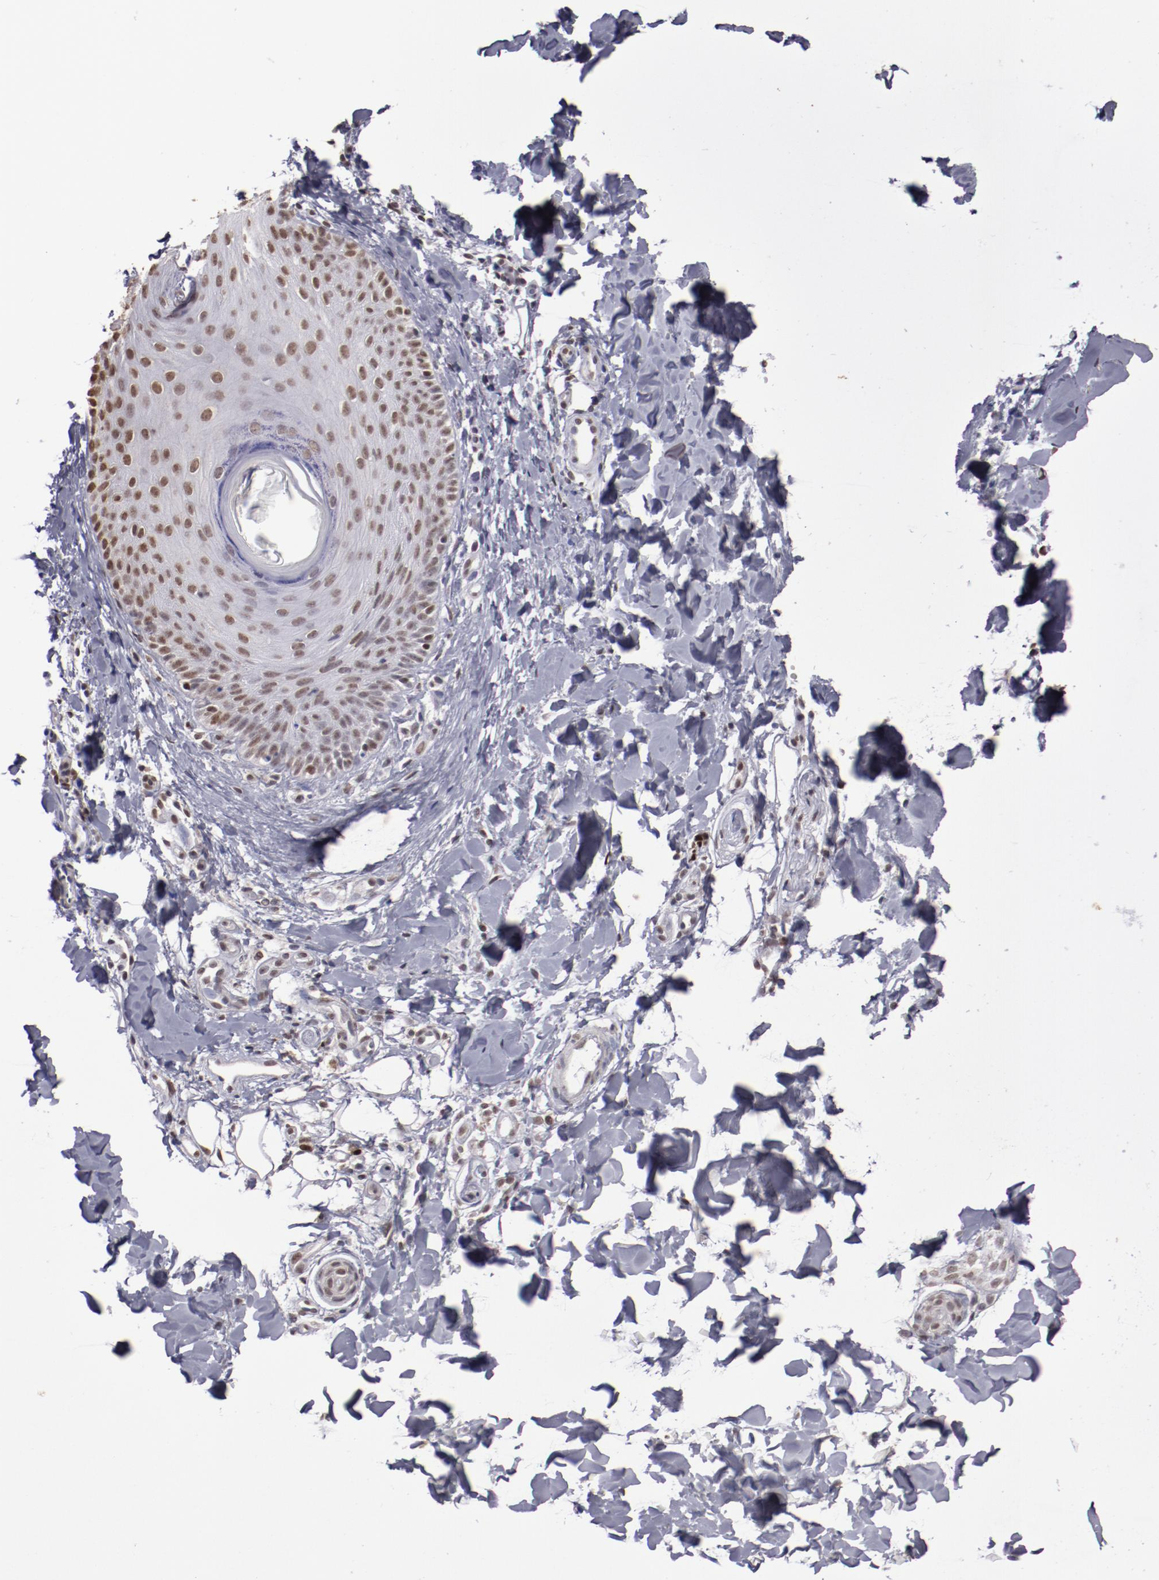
{"staining": {"intensity": "moderate", "quantity": ">75%", "location": "nuclear"}, "tissue": "skin", "cell_type": "Epidermal cells", "image_type": "normal", "snomed": [{"axis": "morphology", "description": "Normal tissue, NOS"}, {"axis": "morphology", "description": "Inflammation, NOS"}, {"axis": "topography", "description": "Soft tissue"}, {"axis": "topography", "description": "Anal"}], "caption": "Immunohistochemistry (IHC) (DAB) staining of unremarkable skin shows moderate nuclear protein positivity in about >75% of epidermal cells.", "gene": "IRF4", "patient": {"sex": "female", "age": 15}}